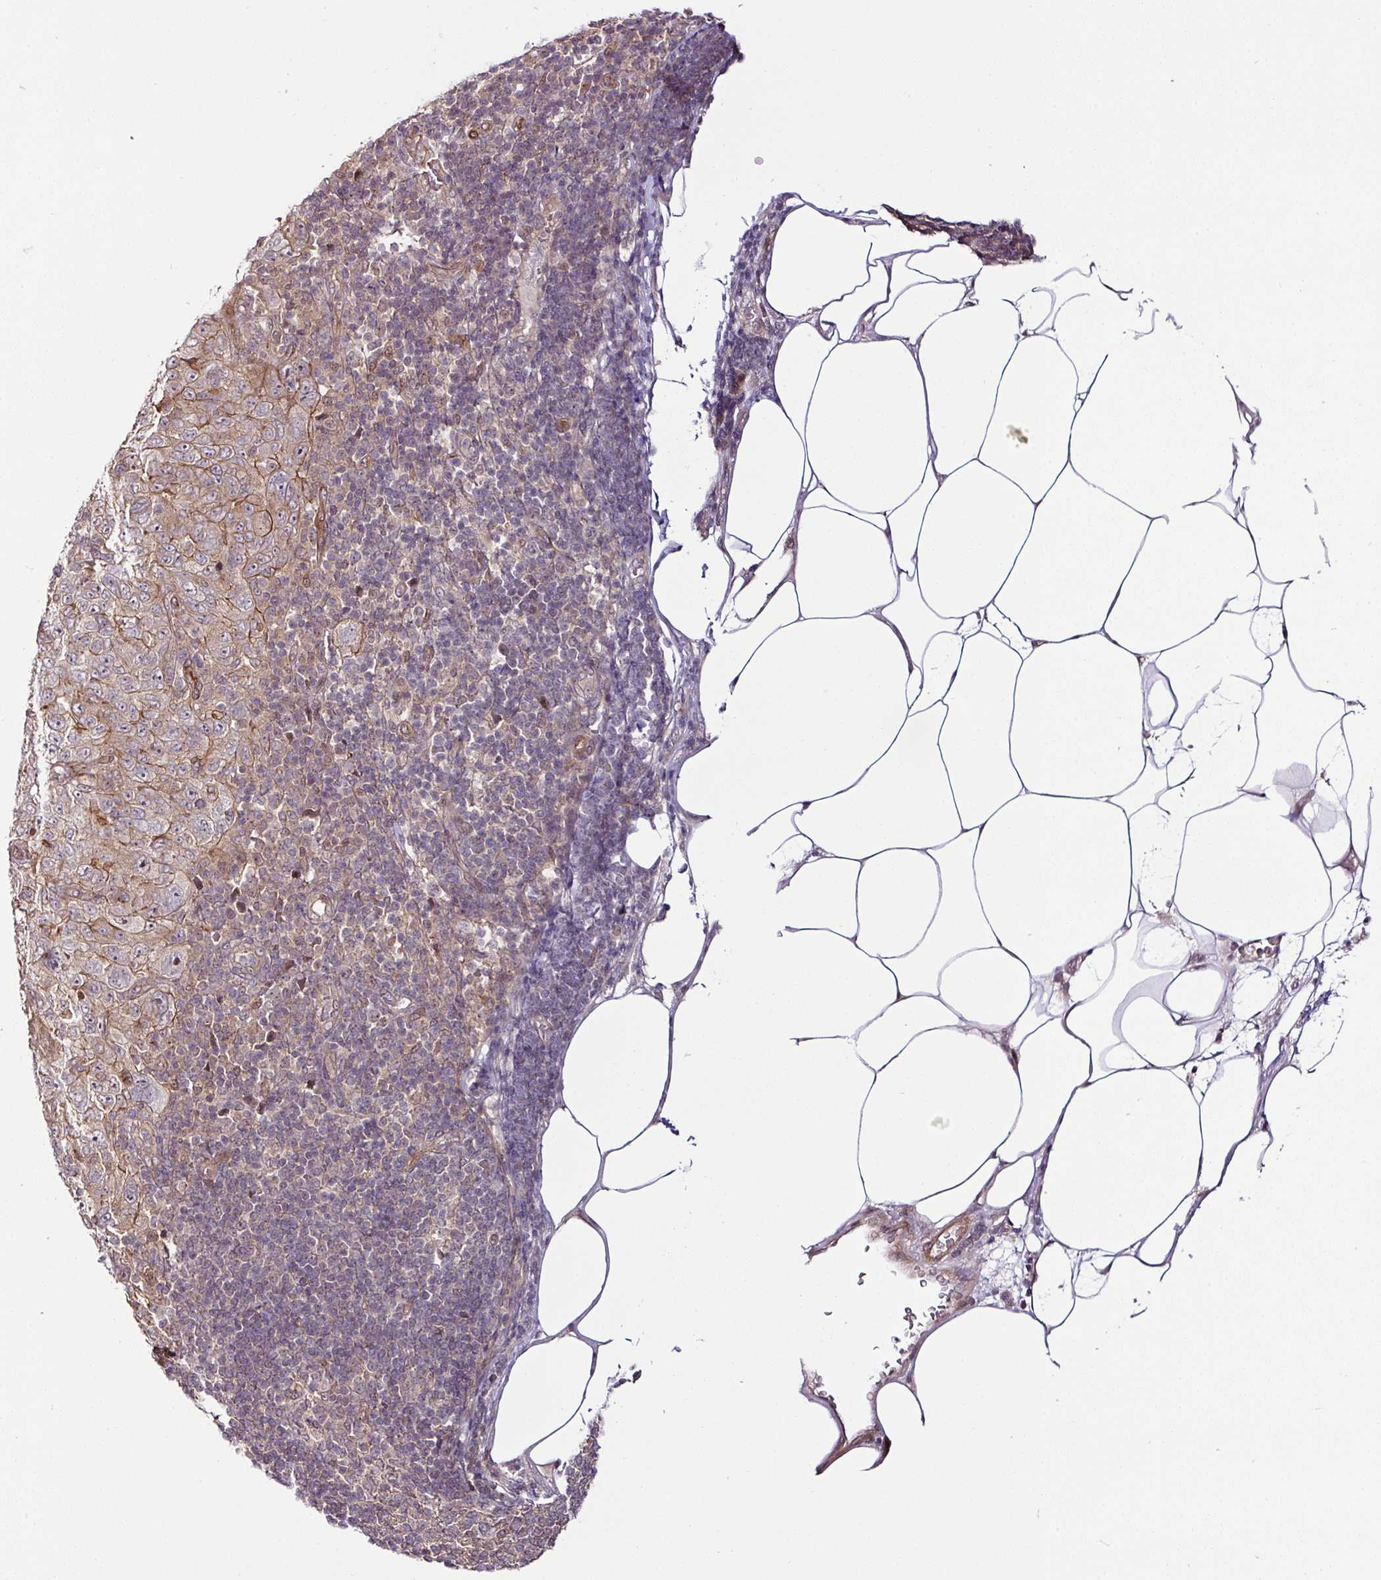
{"staining": {"intensity": "moderate", "quantity": "<25%", "location": "cytoplasmic/membranous"}, "tissue": "pancreatic cancer", "cell_type": "Tumor cells", "image_type": "cancer", "snomed": [{"axis": "morphology", "description": "Adenocarcinoma, NOS"}, {"axis": "topography", "description": "Pancreas"}], "caption": "Immunohistochemistry (IHC) (DAB) staining of pancreatic cancer shows moderate cytoplasmic/membranous protein positivity in about <25% of tumor cells.", "gene": "DCAF13", "patient": {"sex": "male", "age": 68}}